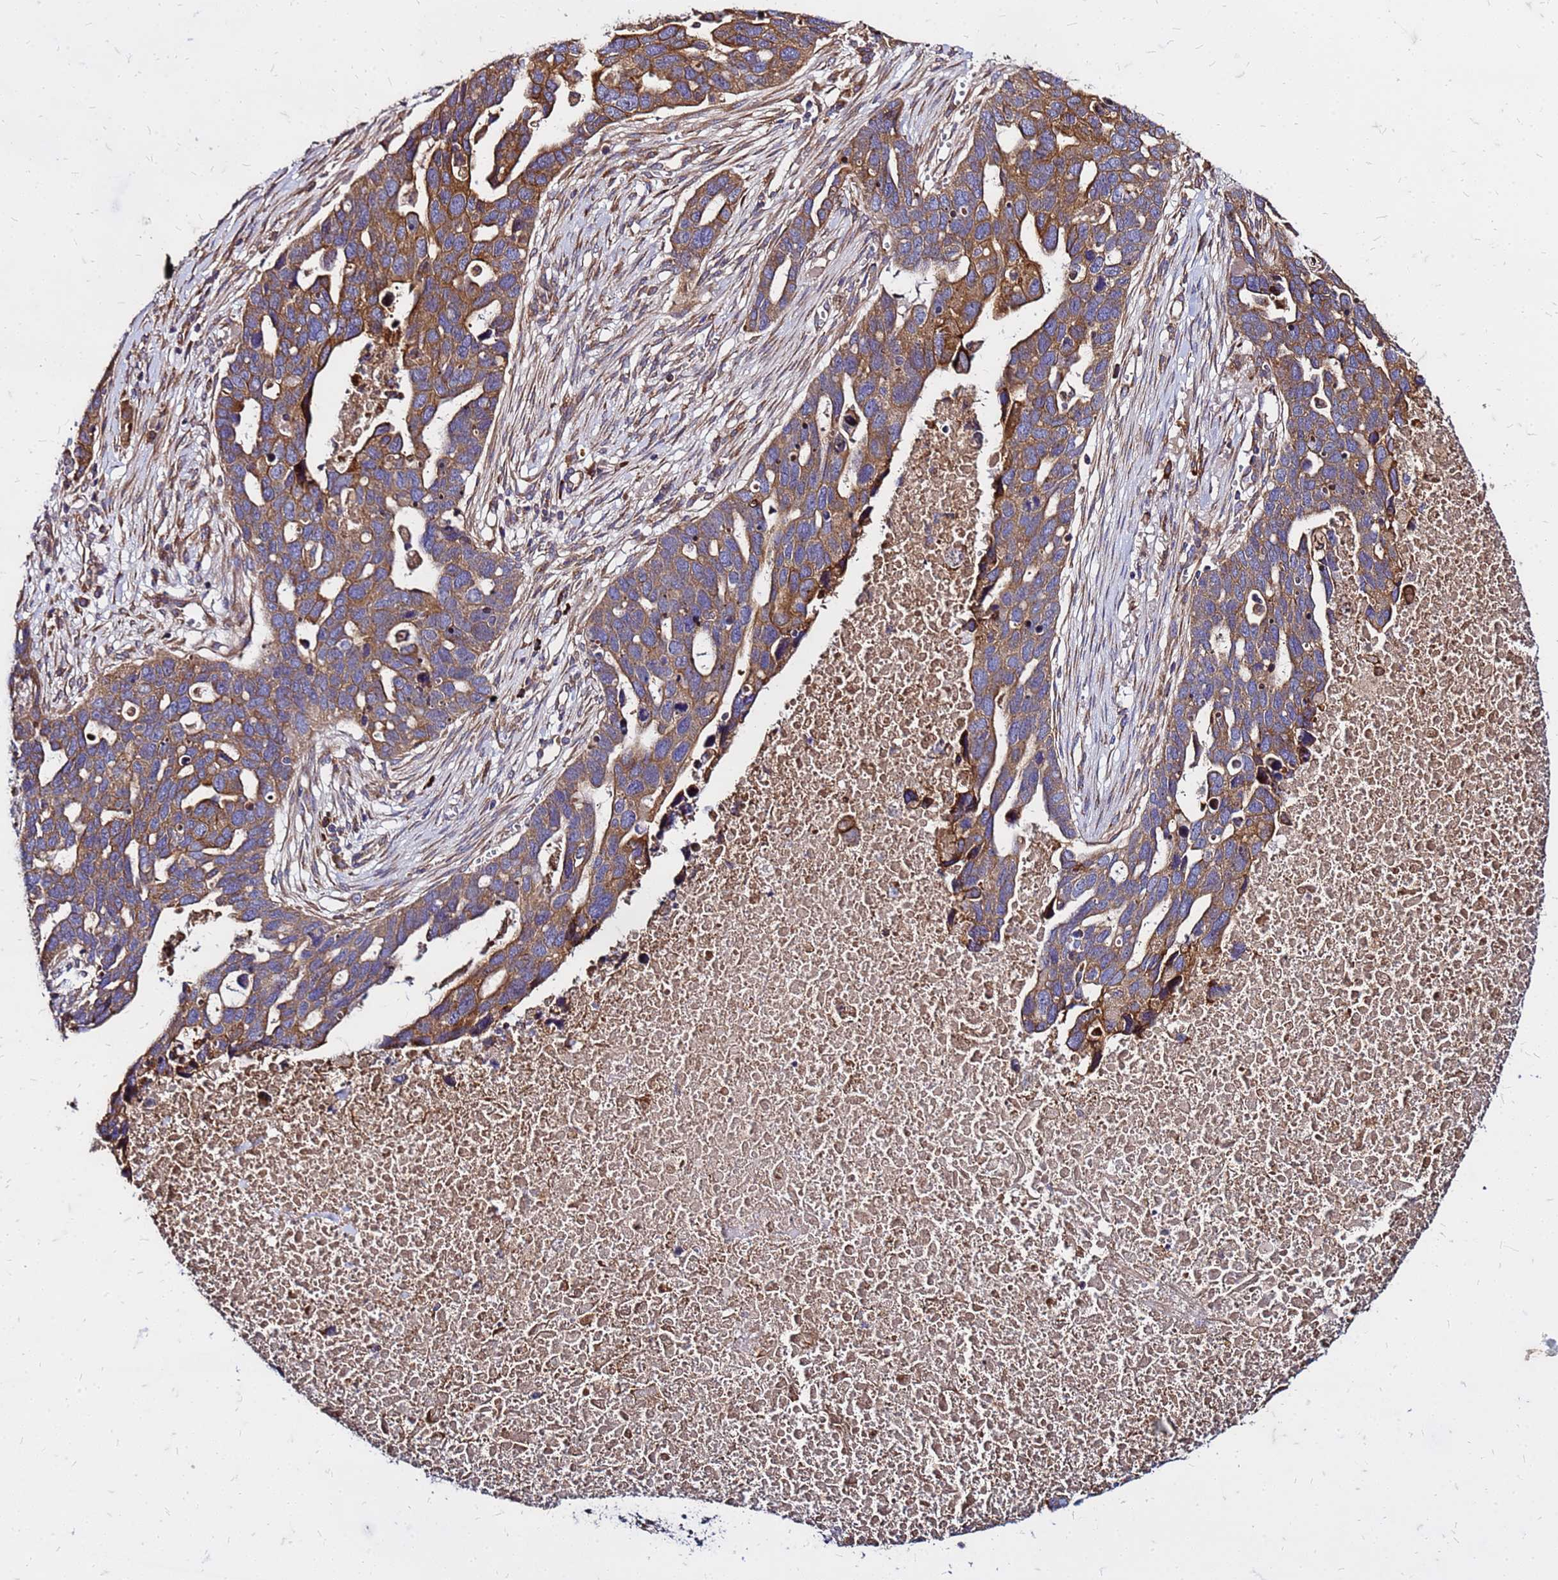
{"staining": {"intensity": "strong", "quantity": ">75%", "location": "cytoplasmic/membranous"}, "tissue": "ovarian cancer", "cell_type": "Tumor cells", "image_type": "cancer", "snomed": [{"axis": "morphology", "description": "Cystadenocarcinoma, serous, NOS"}, {"axis": "topography", "description": "Ovary"}], "caption": "IHC of human ovarian serous cystadenocarcinoma exhibits high levels of strong cytoplasmic/membranous staining in about >75% of tumor cells. (Stains: DAB in brown, nuclei in blue, Microscopy: brightfield microscopy at high magnification).", "gene": "VMO1", "patient": {"sex": "female", "age": 54}}